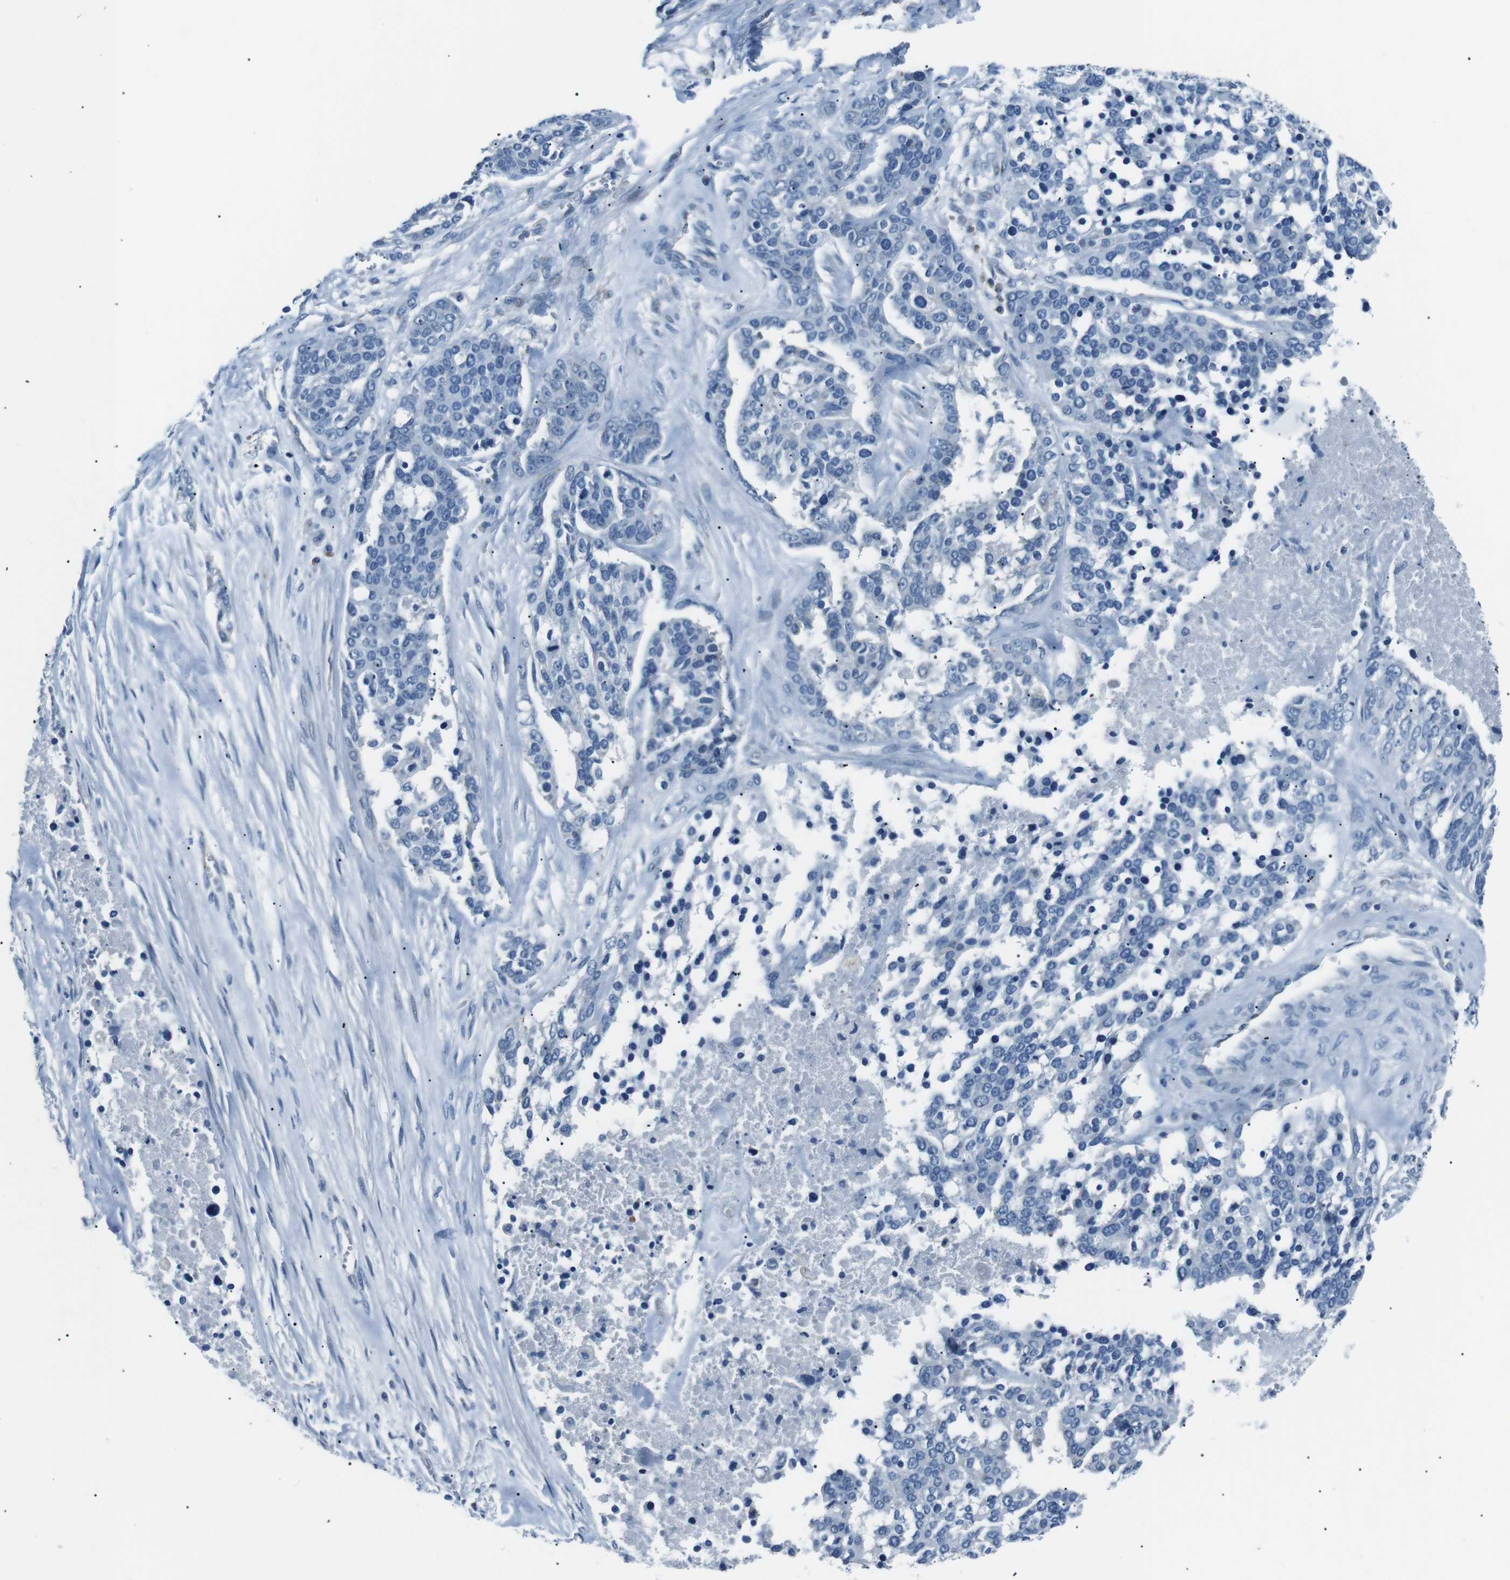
{"staining": {"intensity": "negative", "quantity": "none", "location": "none"}, "tissue": "ovarian cancer", "cell_type": "Tumor cells", "image_type": "cancer", "snomed": [{"axis": "morphology", "description": "Cystadenocarcinoma, serous, NOS"}, {"axis": "topography", "description": "Ovary"}], "caption": "IHC photomicrograph of ovarian cancer stained for a protein (brown), which displays no positivity in tumor cells.", "gene": "CSF2RA", "patient": {"sex": "female", "age": 44}}